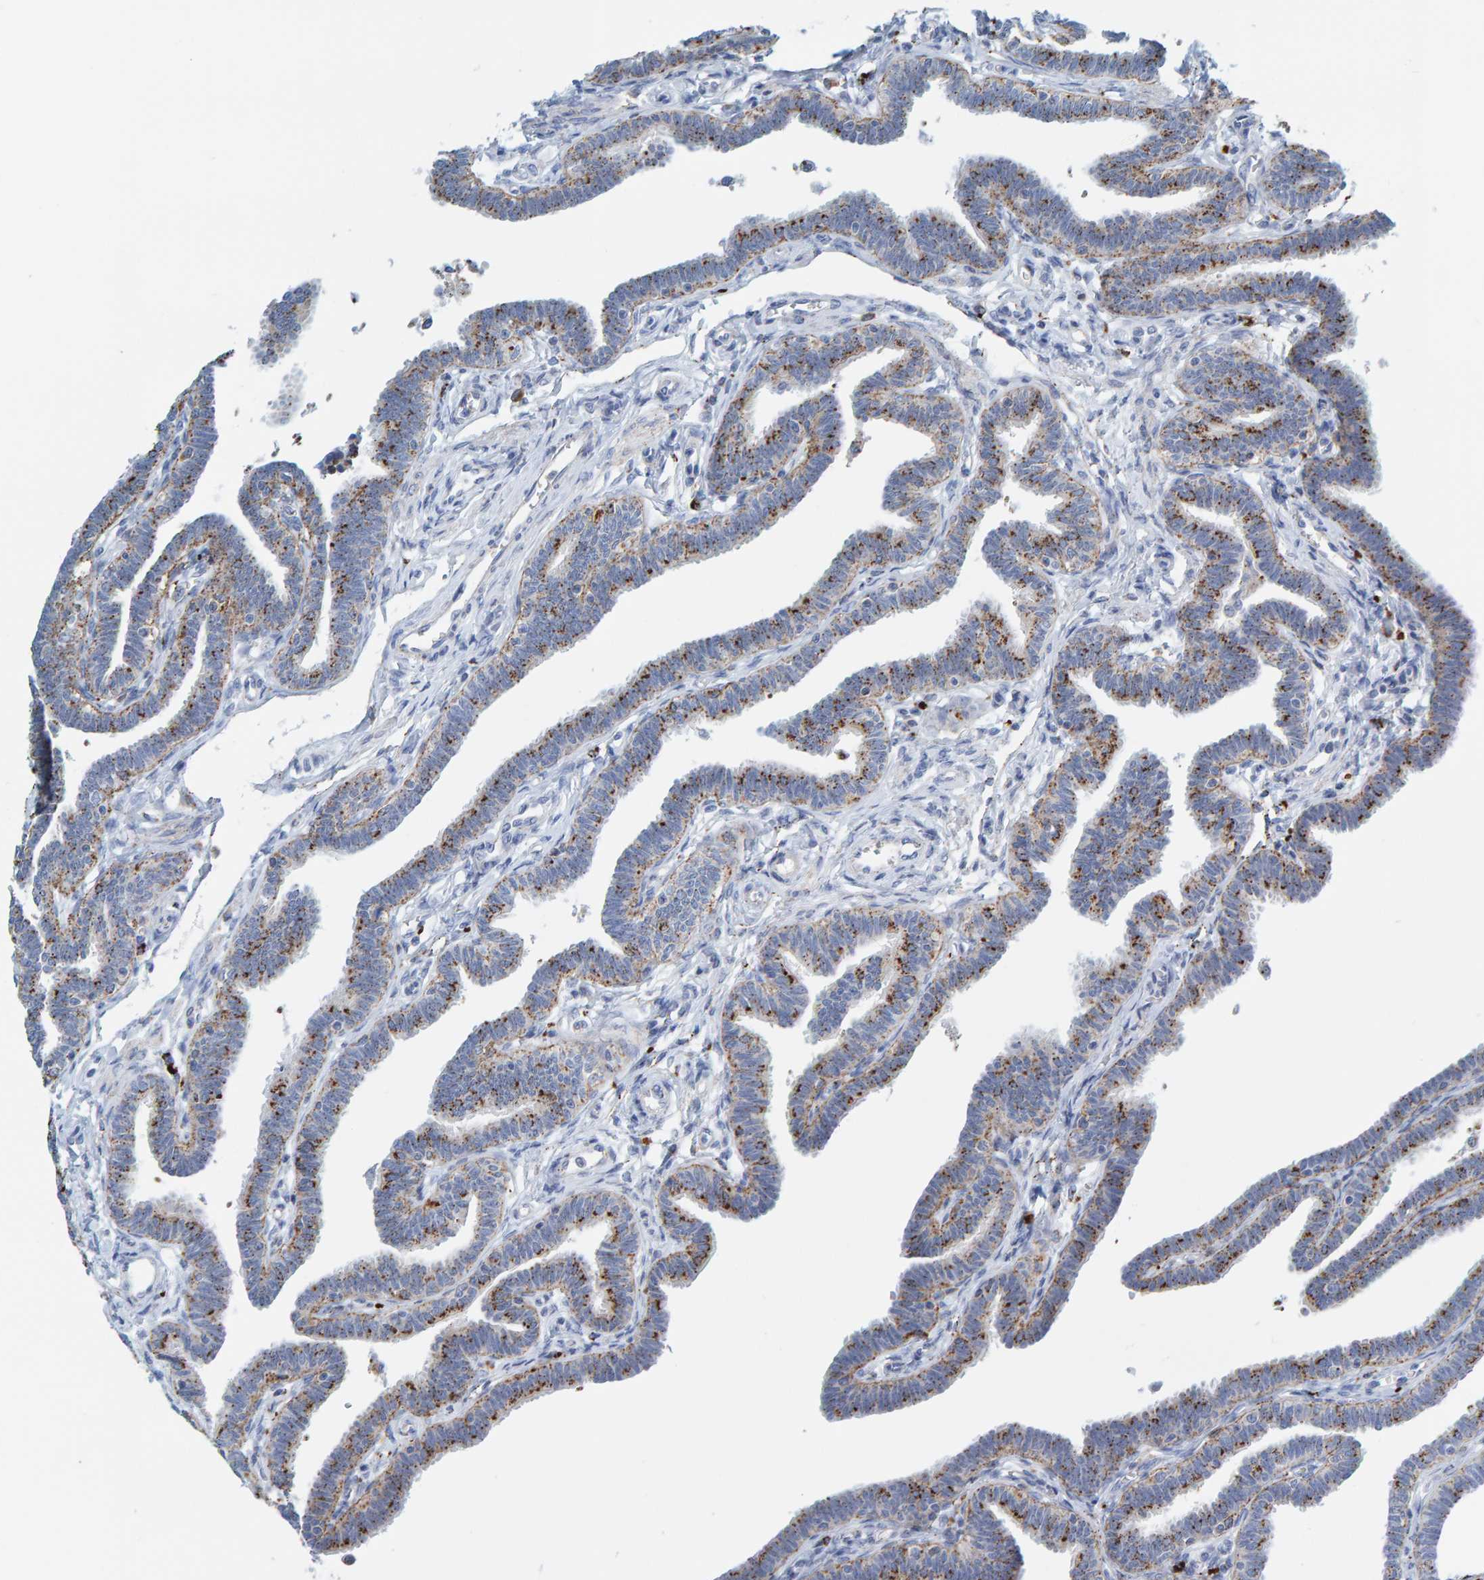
{"staining": {"intensity": "moderate", "quantity": ">75%", "location": "cytoplasmic/membranous"}, "tissue": "fallopian tube", "cell_type": "Glandular cells", "image_type": "normal", "snomed": [{"axis": "morphology", "description": "Normal tissue, NOS"}, {"axis": "topography", "description": "Fallopian tube"}, {"axis": "topography", "description": "Ovary"}], "caption": "A brown stain labels moderate cytoplasmic/membranous positivity of a protein in glandular cells of normal fallopian tube. The staining was performed using DAB to visualize the protein expression in brown, while the nuclei were stained in blue with hematoxylin (Magnification: 20x).", "gene": "BIN3", "patient": {"sex": "female", "age": 23}}